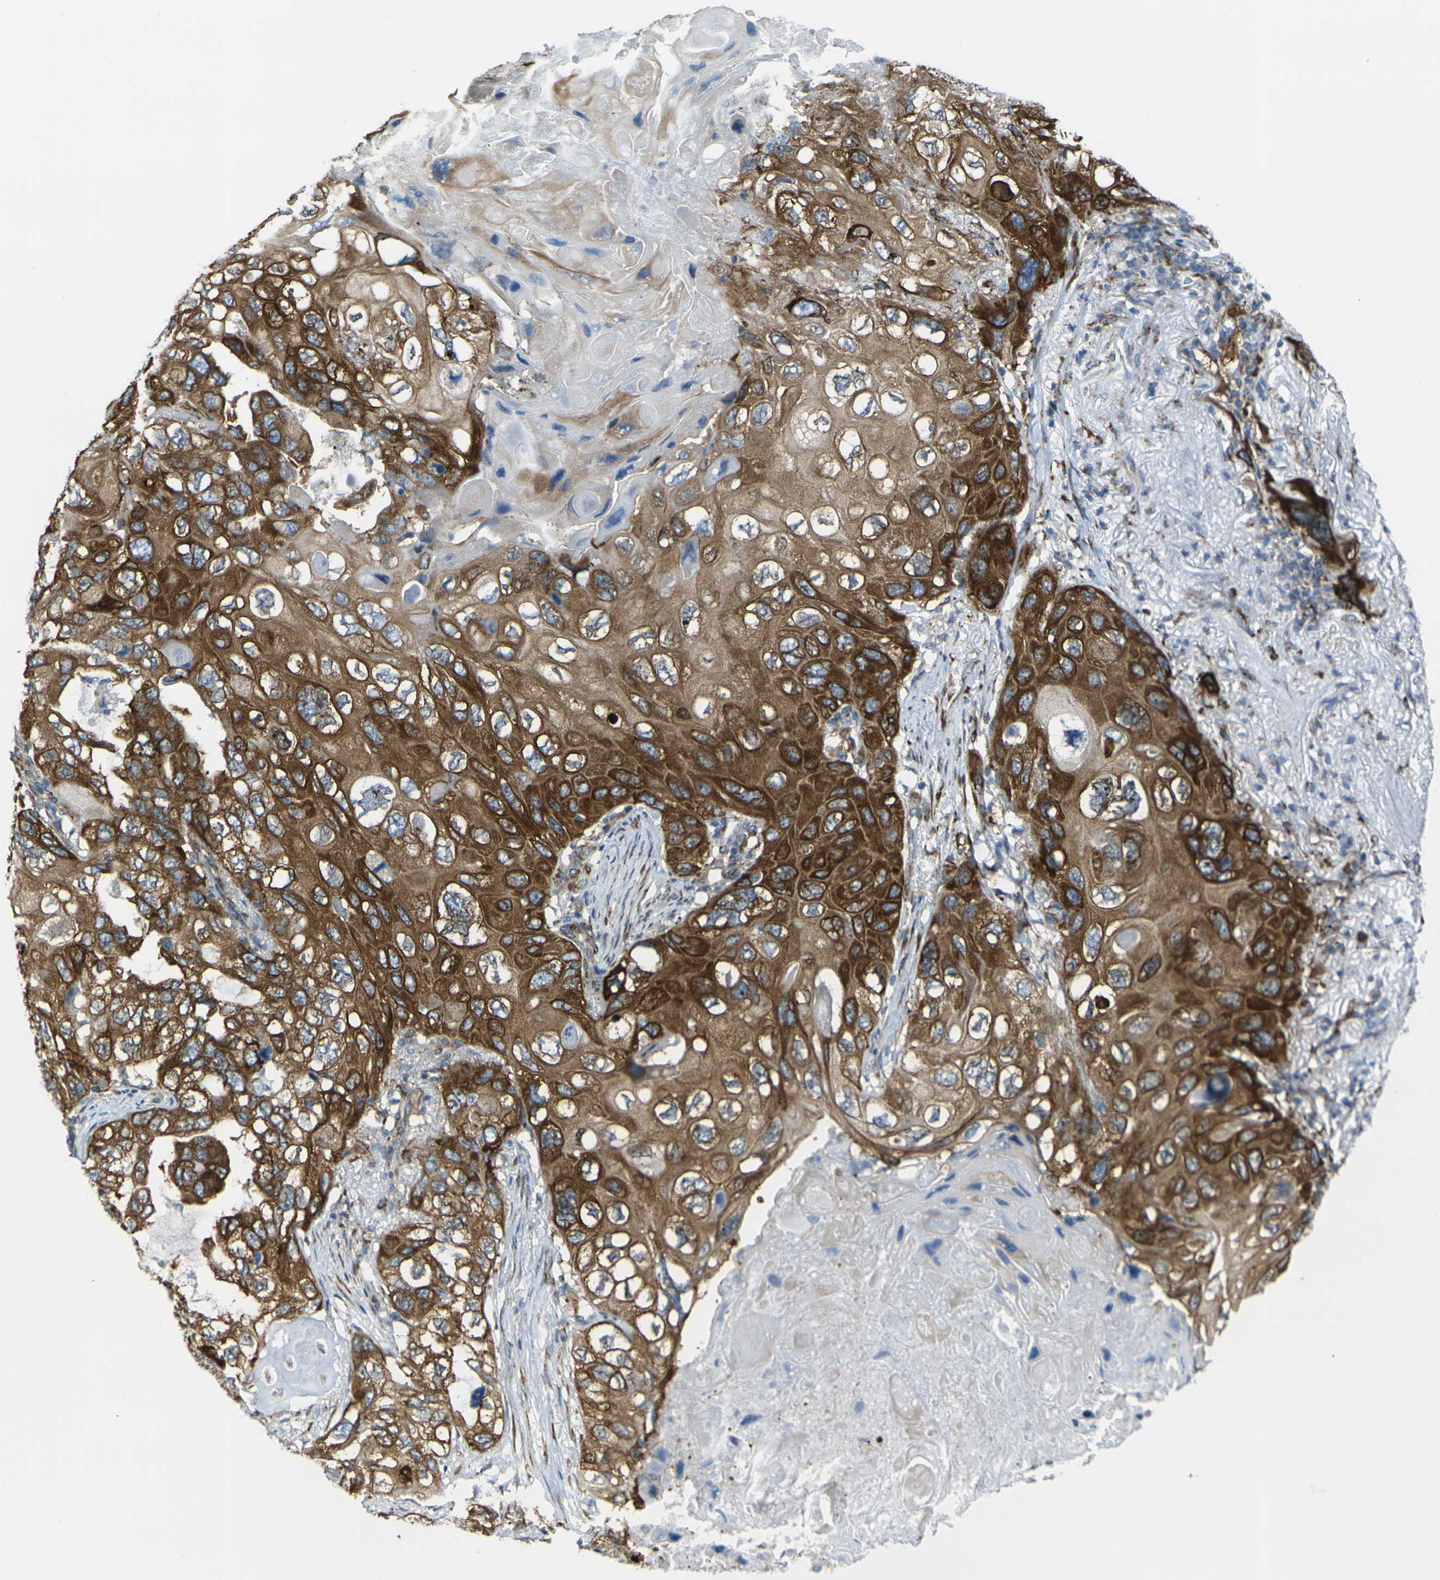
{"staining": {"intensity": "strong", "quantity": ">75%", "location": "cytoplasmic/membranous"}, "tissue": "lung cancer", "cell_type": "Tumor cells", "image_type": "cancer", "snomed": [{"axis": "morphology", "description": "Squamous cell carcinoma, NOS"}, {"axis": "topography", "description": "Lung"}], "caption": "Immunohistochemistry (IHC) photomicrograph of neoplastic tissue: lung cancer (squamous cell carcinoma) stained using immunohistochemistry (IHC) demonstrates high levels of strong protein expression localized specifically in the cytoplasmic/membranous of tumor cells, appearing as a cytoplasmic/membranous brown color.", "gene": "CELSR2", "patient": {"sex": "female", "age": 73}}